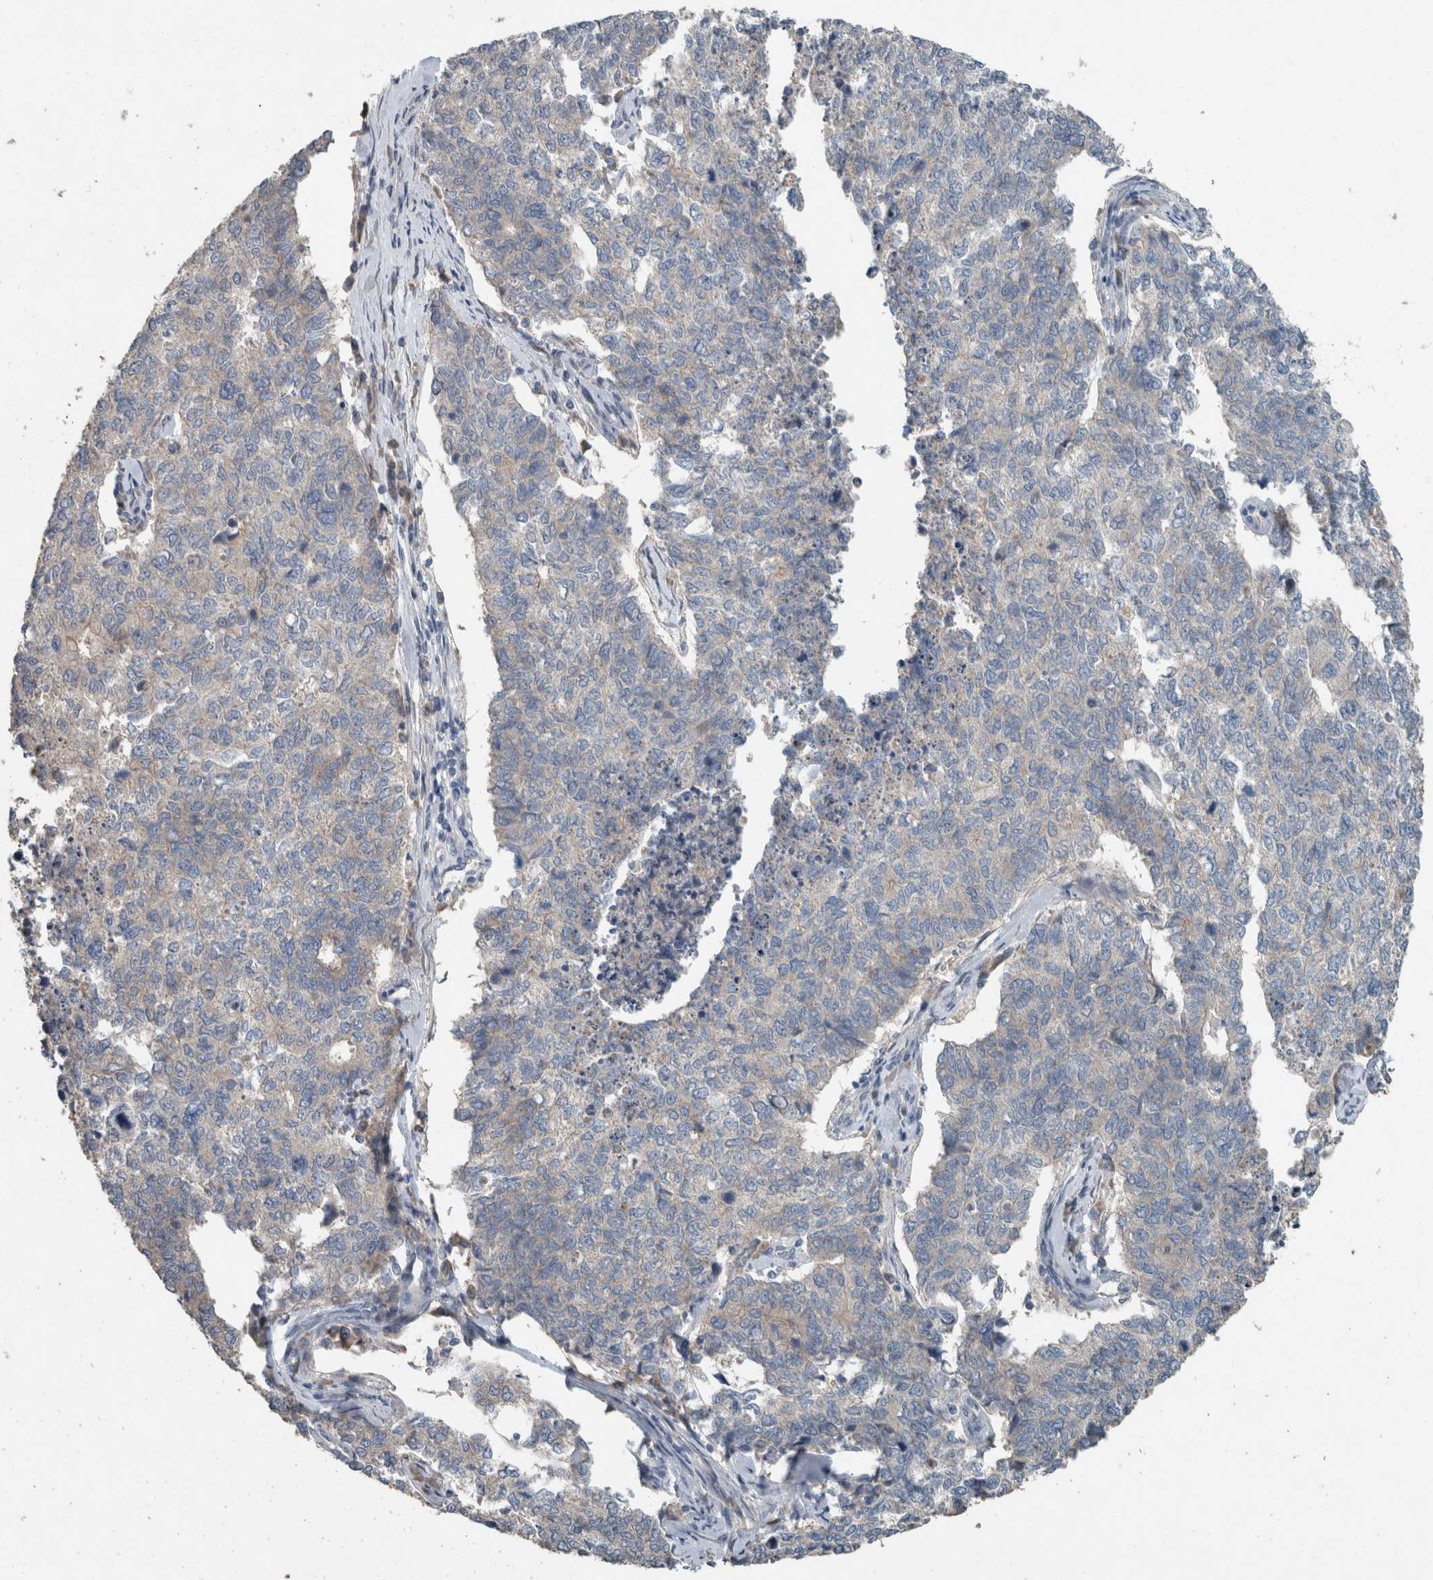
{"staining": {"intensity": "weak", "quantity": "<25%", "location": "cytoplasmic/membranous"}, "tissue": "cervical cancer", "cell_type": "Tumor cells", "image_type": "cancer", "snomed": [{"axis": "morphology", "description": "Squamous cell carcinoma, NOS"}, {"axis": "topography", "description": "Cervix"}], "caption": "Human cervical cancer (squamous cell carcinoma) stained for a protein using immunohistochemistry reveals no staining in tumor cells.", "gene": "KNTC1", "patient": {"sex": "female", "age": 63}}